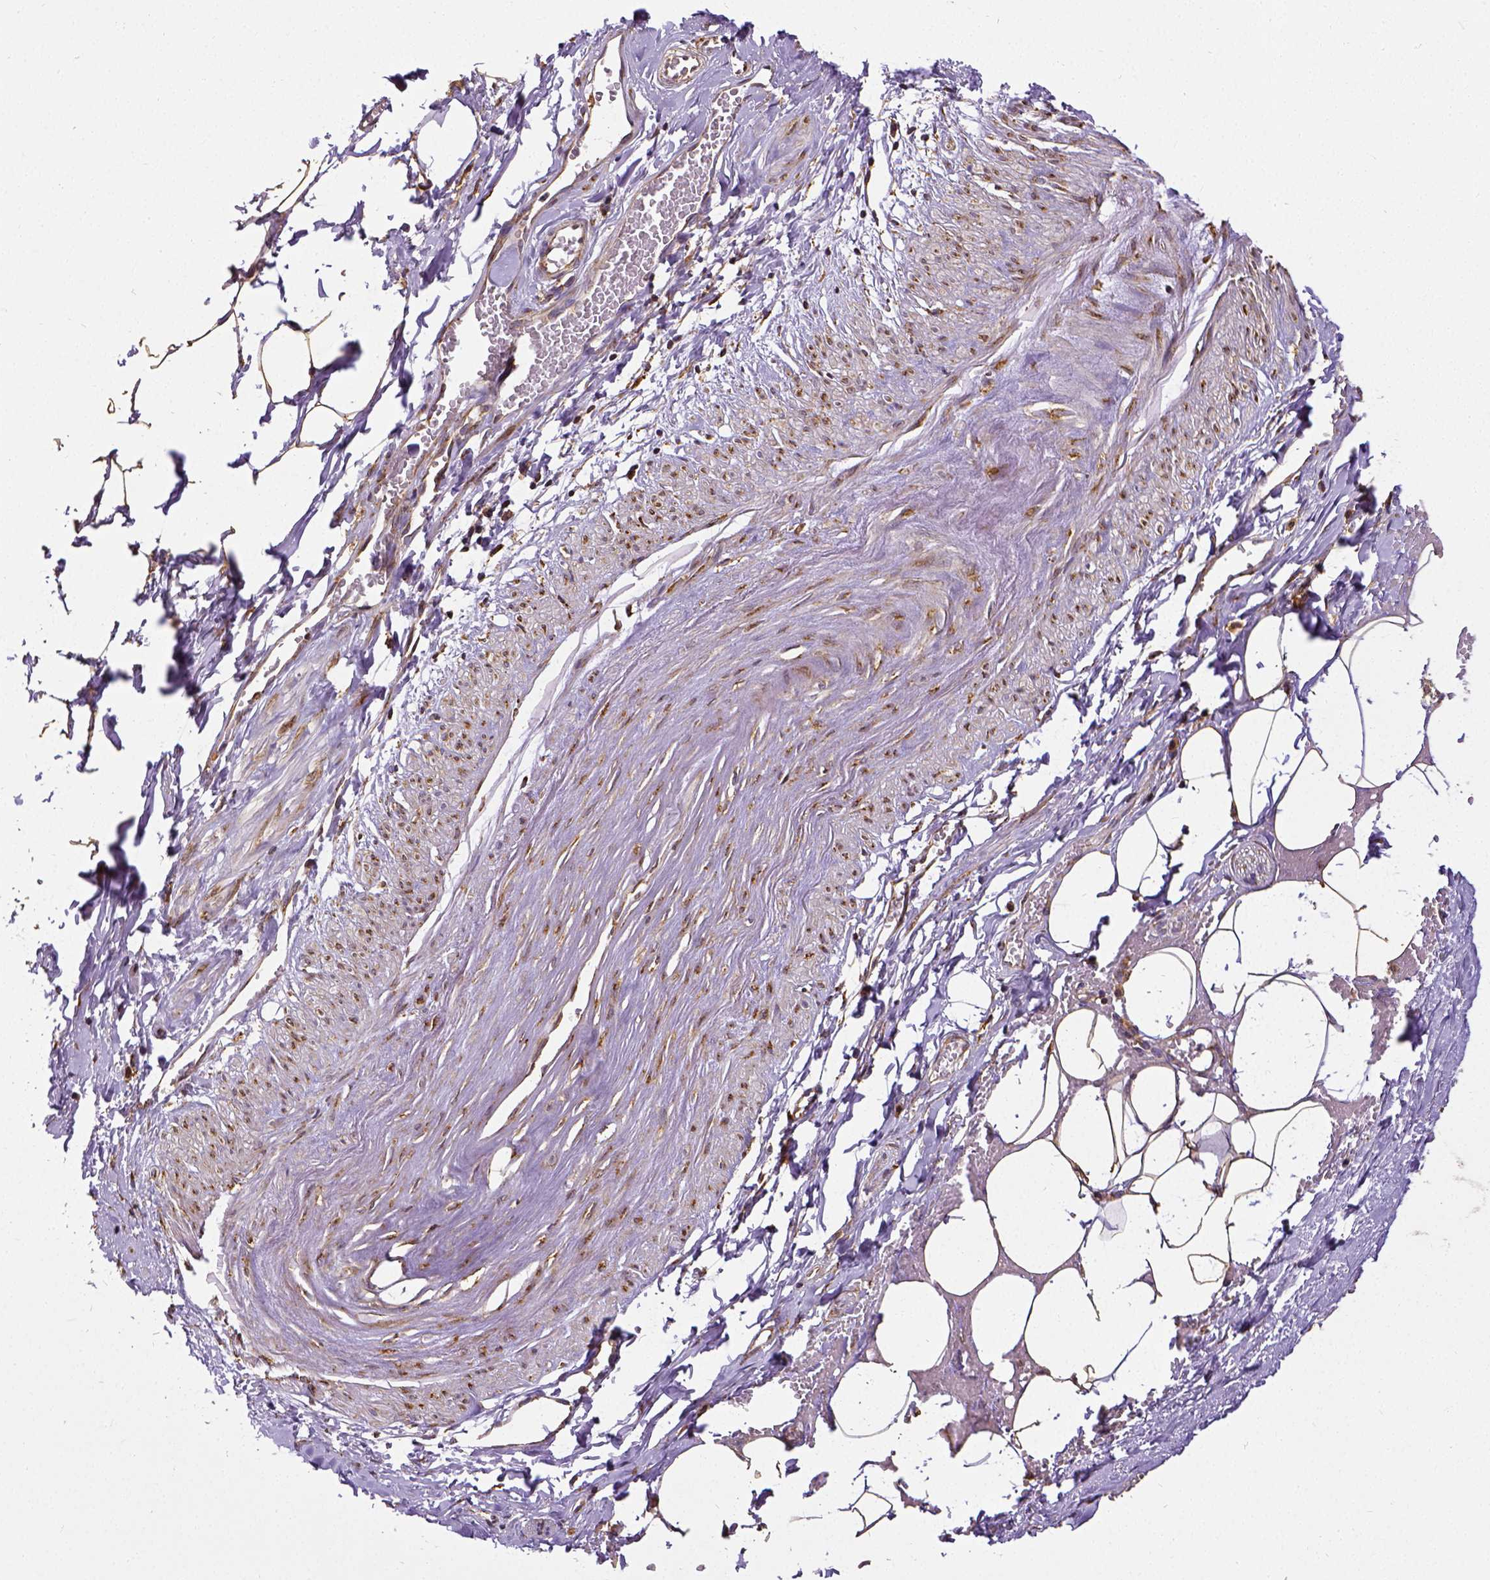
{"staining": {"intensity": "moderate", "quantity": ">75%", "location": "cytoplasmic/membranous"}, "tissue": "adipose tissue", "cell_type": "Adipocytes", "image_type": "normal", "snomed": [{"axis": "morphology", "description": "Normal tissue, NOS"}, {"axis": "topography", "description": "Prostate"}, {"axis": "topography", "description": "Peripheral nerve tissue"}], "caption": "The histopathology image displays staining of normal adipose tissue, revealing moderate cytoplasmic/membranous protein staining (brown color) within adipocytes.", "gene": "MTDH", "patient": {"sex": "male", "age": 55}}